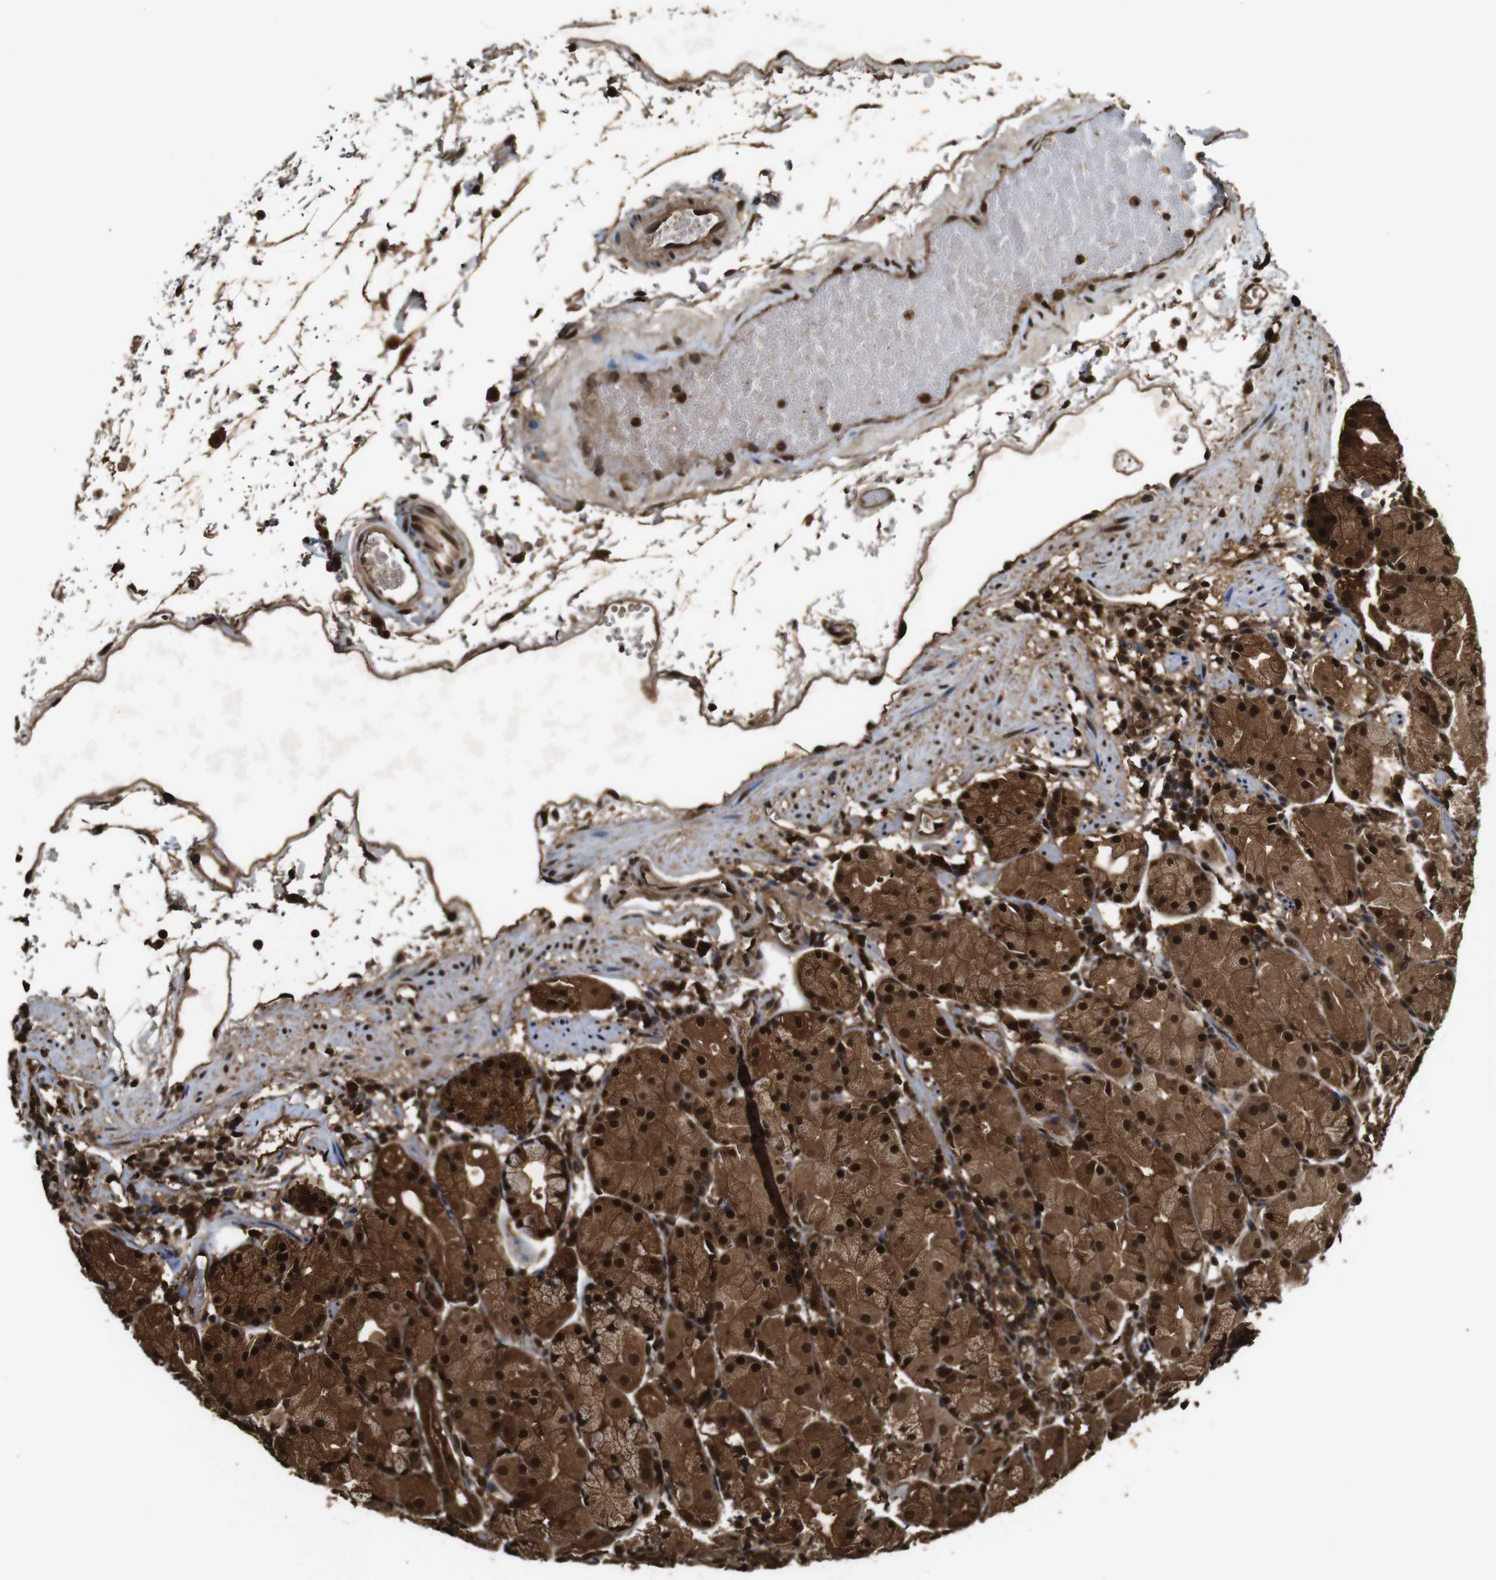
{"staining": {"intensity": "strong", "quantity": ">75%", "location": "cytoplasmic/membranous,nuclear"}, "tissue": "stomach", "cell_type": "Glandular cells", "image_type": "normal", "snomed": [{"axis": "morphology", "description": "Normal tissue, NOS"}, {"axis": "topography", "description": "Stomach"}, {"axis": "topography", "description": "Stomach, lower"}], "caption": "This histopathology image reveals unremarkable stomach stained with immunohistochemistry to label a protein in brown. The cytoplasmic/membranous,nuclear of glandular cells show strong positivity for the protein. Nuclei are counter-stained blue.", "gene": "VCP", "patient": {"sex": "female", "age": 75}}